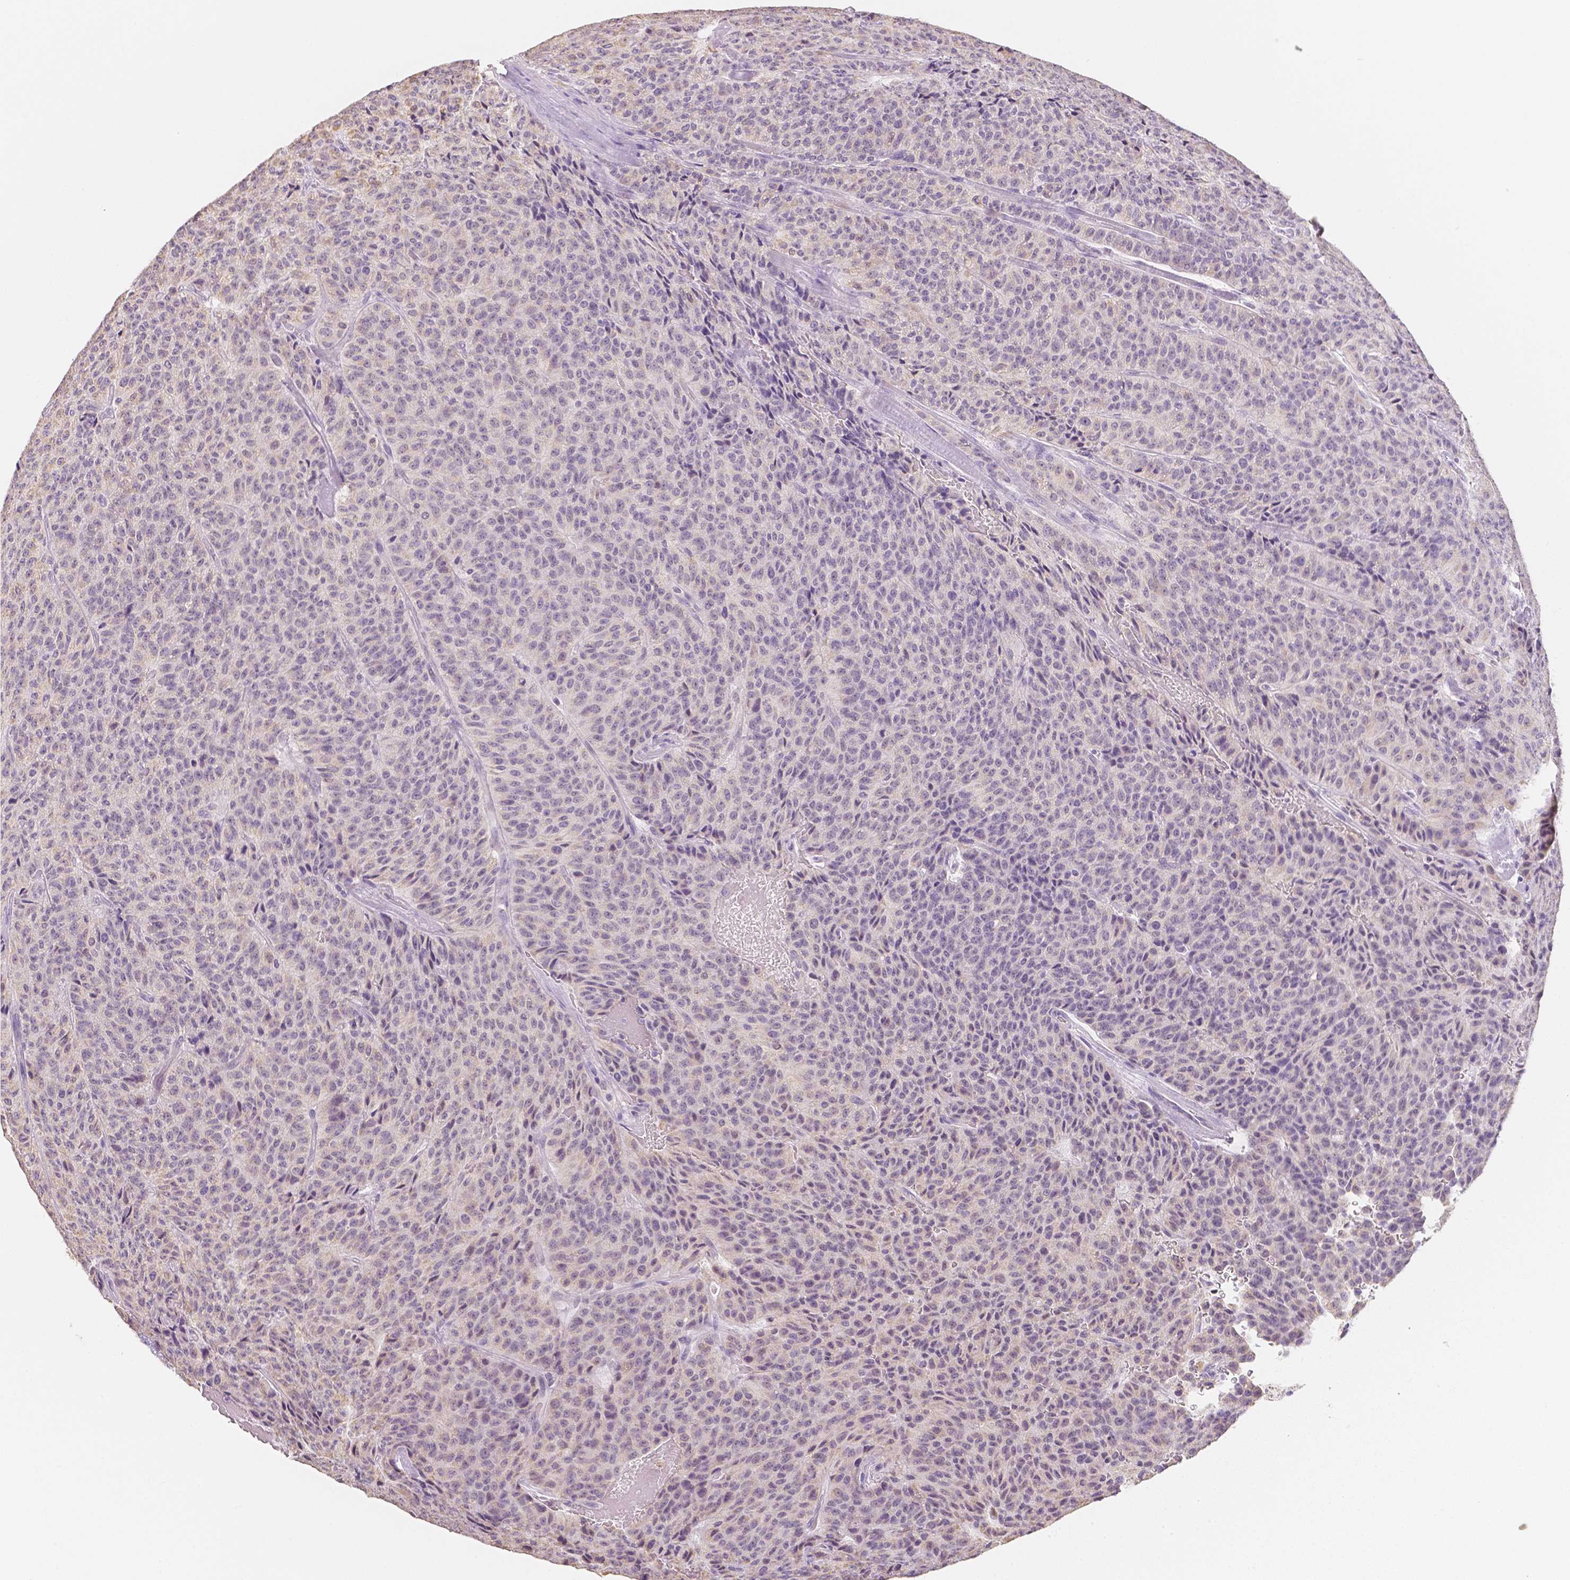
{"staining": {"intensity": "weak", "quantity": "25%-75%", "location": "cytoplasmic/membranous"}, "tissue": "carcinoid", "cell_type": "Tumor cells", "image_type": "cancer", "snomed": [{"axis": "morphology", "description": "Carcinoid, malignant, NOS"}, {"axis": "topography", "description": "Lung"}], "caption": "High-power microscopy captured an IHC histopathology image of carcinoid, revealing weak cytoplasmic/membranous staining in approximately 25%-75% of tumor cells.", "gene": "NVL", "patient": {"sex": "male", "age": 71}}